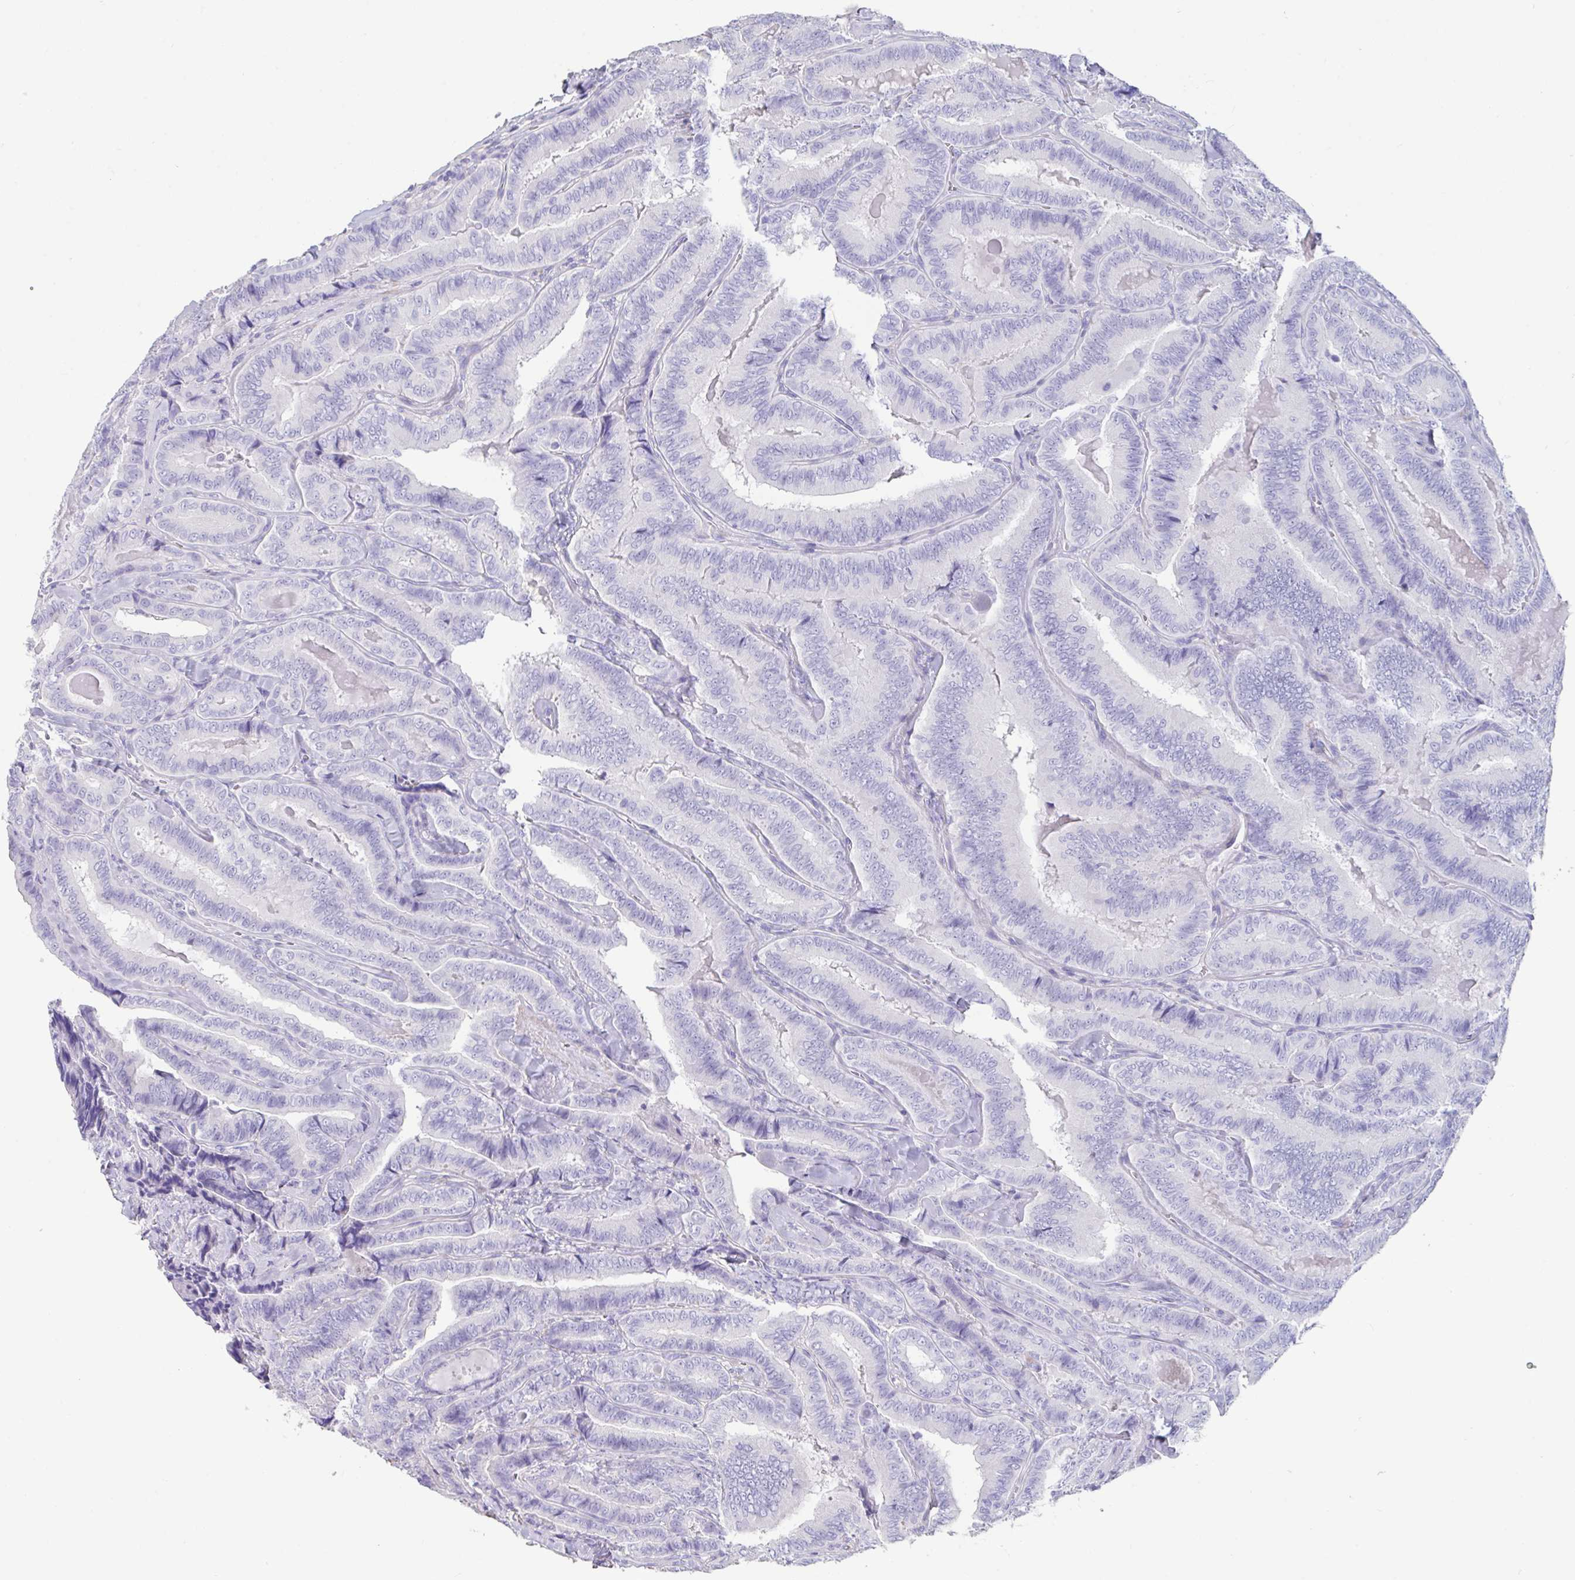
{"staining": {"intensity": "negative", "quantity": "none", "location": "none"}, "tissue": "thyroid cancer", "cell_type": "Tumor cells", "image_type": "cancer", "snomed": [{"axis": "morphology", "description": "Papillary adenocarcinoma, NOS"}, {"axis": "topography", "description": "Thyroid gland"}], "caption": "Protein analysis of thyroid papillary adenocarcinoma exhibits no significant expression in tumor cells. Brightfield microscopy of IHC stained with DAB (3,3'-diaminobenzidine) (brown) and hematoxylin (blue), captured at high magnification.", "gene": "TNNC1", "patient": {"sex": "male", "age": 61}}